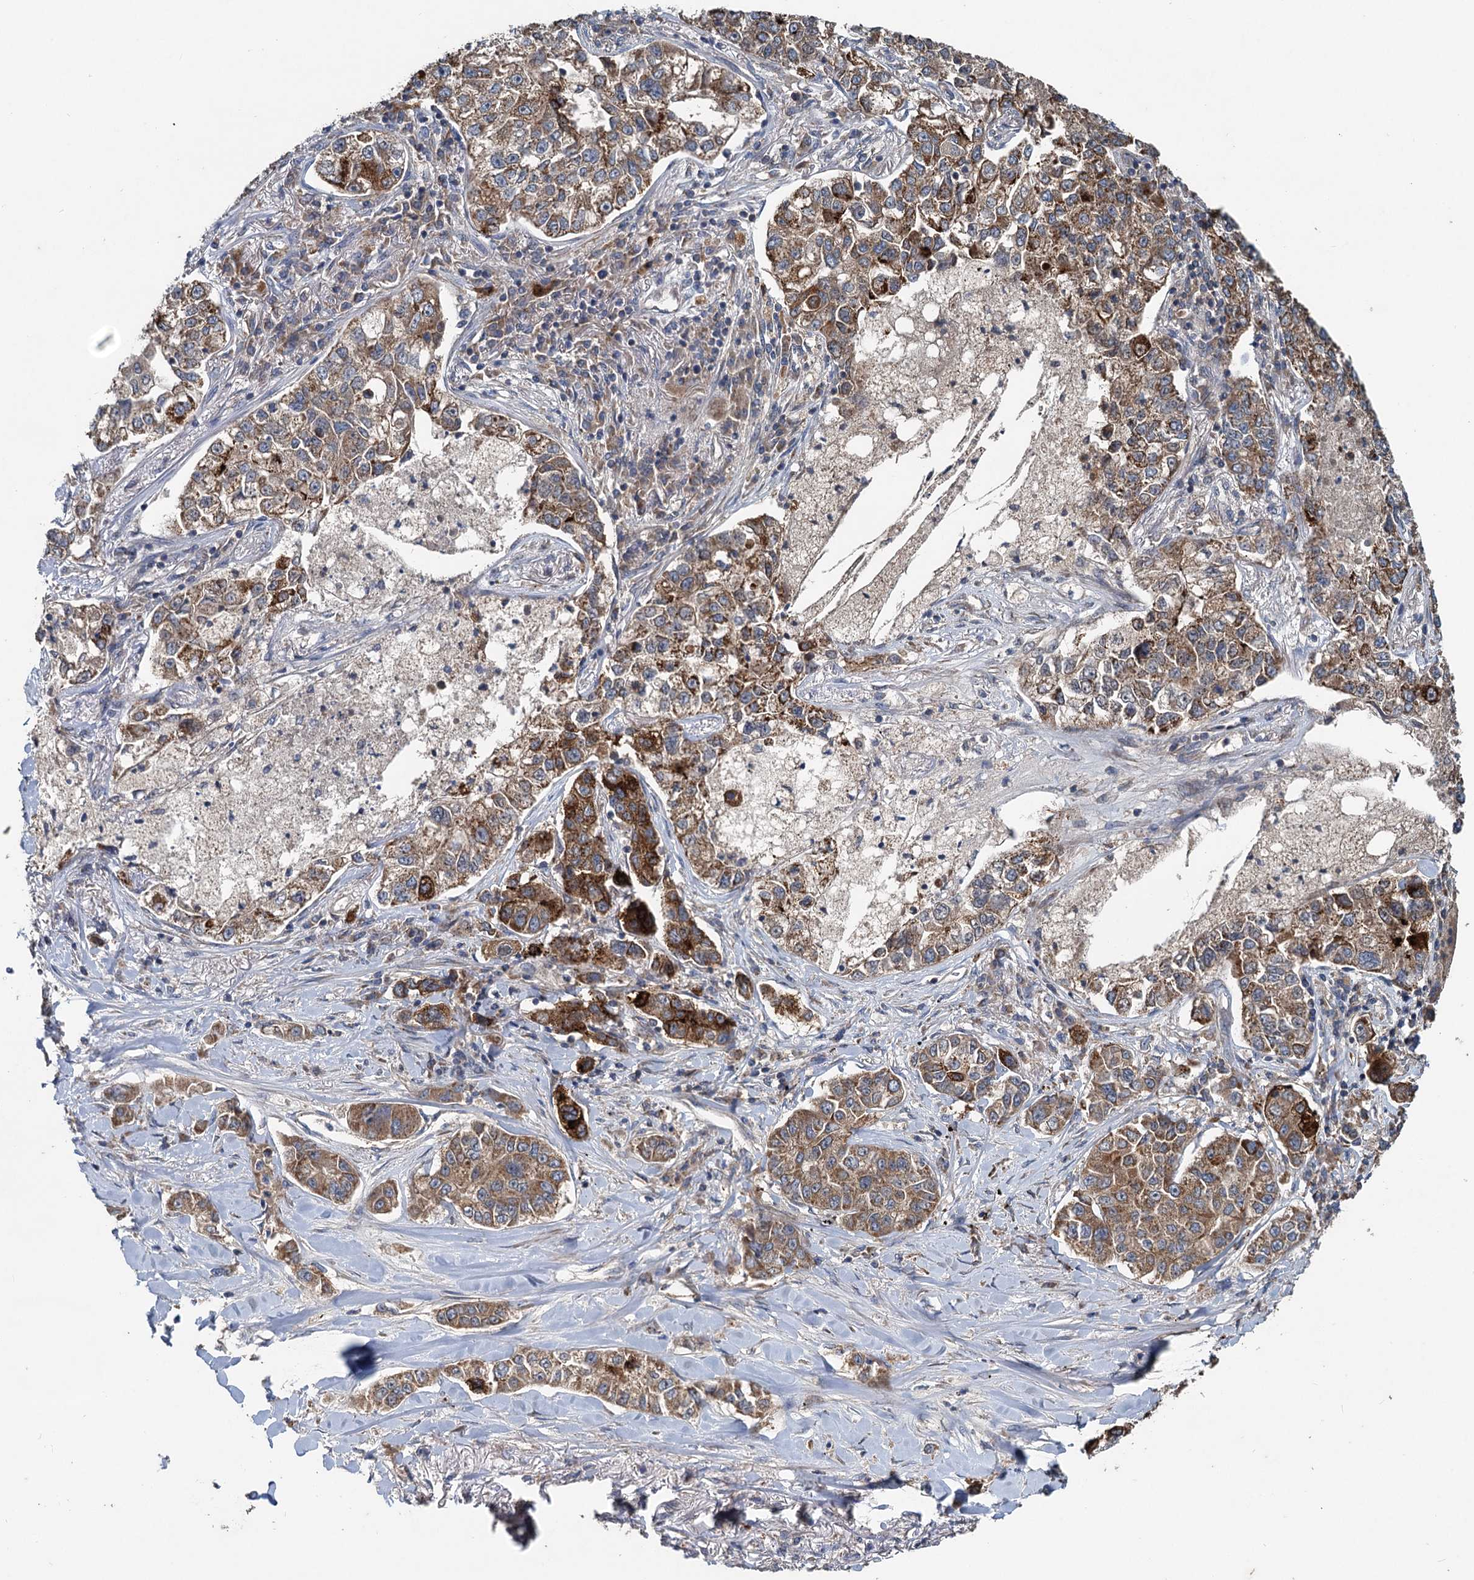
{"staining": {"intensity": "moderate", "quantity": ">75%", "location": "cytoplasmic/membranous"}, "tissue": "lung cancer", "cell_type": "Tumor cells", "image_type": "cancer", "snomed": [{"axis": "morphology", "description": "Adenocarcinoma, NOS"}, {"axis": "topography", "description": "Lung"}], "caption": "Moderate cytoplasmic/membranous positivity is identified in about >75% of tumor cells in lung cancer (adenocarcinoma). Nuclei are stained in blue.", "gene": "OTUB1", "patient": {"sex": "male", "age": 49}}